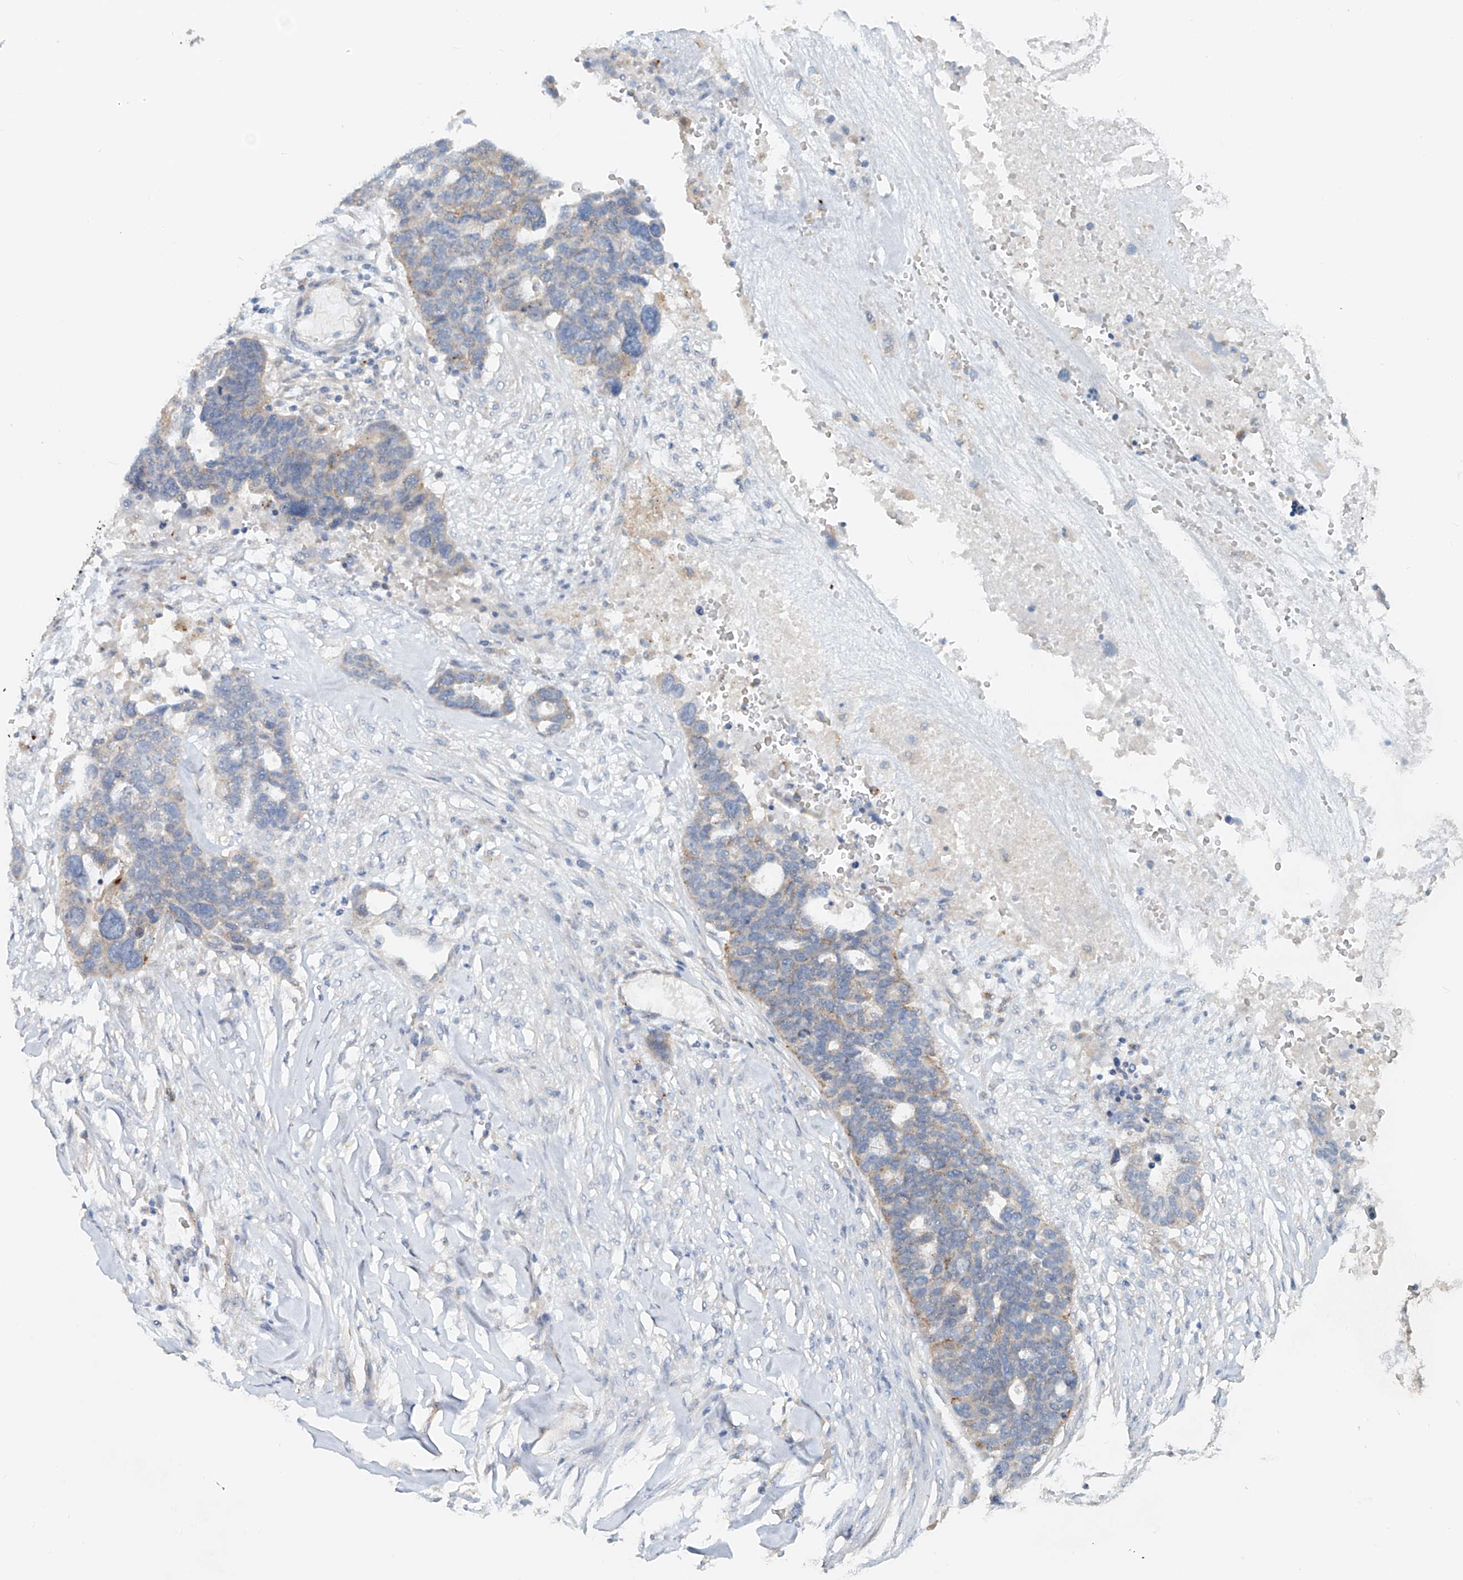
{"staining": {"intensity": "weak", "quantity": "<25%", "location": "cytoplasmic/membranous"}, "tissue": "ovarian cancer", "cell_type": "Tumor cells", "image_type": "cancer", "snomed": [{"axis": "morphology", "description": "Cystadenocarcinoma, serous, NOS"}, {"axis": "topography", "description": "Ovary"}], "caption": "Tumor cells are negative for brown protein staining in serous cystadenocarcinoma (ovarian).", "gene": "TRIM47", "patient": {"sex": "female", "age": 59}}